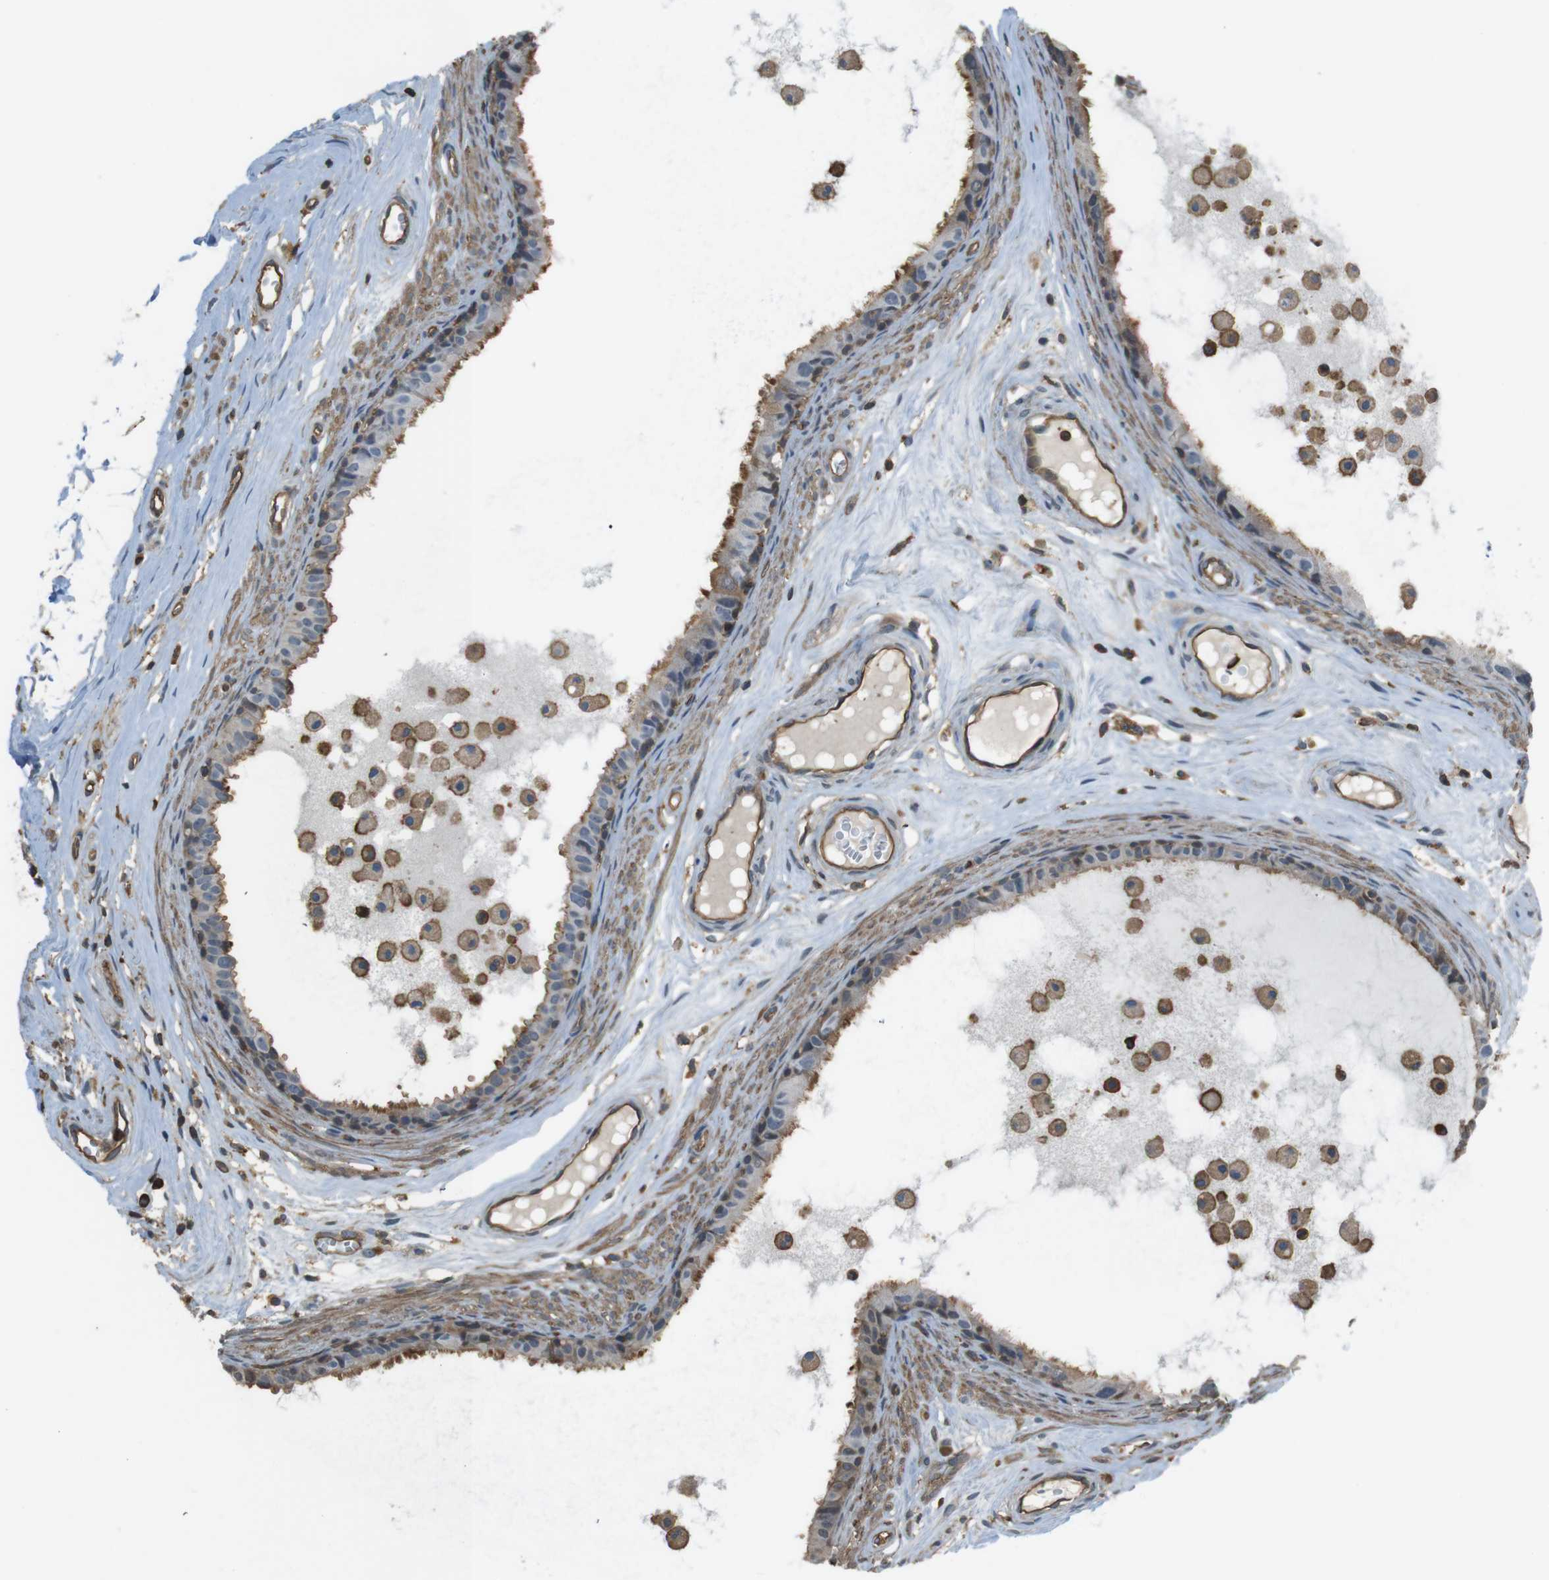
{"staining": {"intensity": "moderate", "quantity": "25%-75%", "location": "cytoplasmic/membranous"}, "tissue": "epididymis", "cell_type": "Glandular cells", "image_type": "normal", "snomed": [{"axis": "morphology", "description": "Normal tissue, NOS"}, {"axis": "morphology", "description": "Inflammation, NOS"}, {"axis": "topography", "description": "Epididymis"}], "caption": "IHC micrograph of unremarkable epididymis stained for a protein (brown), which displays medium levels of moderate cytoplasmic/membranous positivity in approximately 25%-75% of glandular cells.", "gene": "FCAR", "patient": {"sex": "male", "age": 85}}